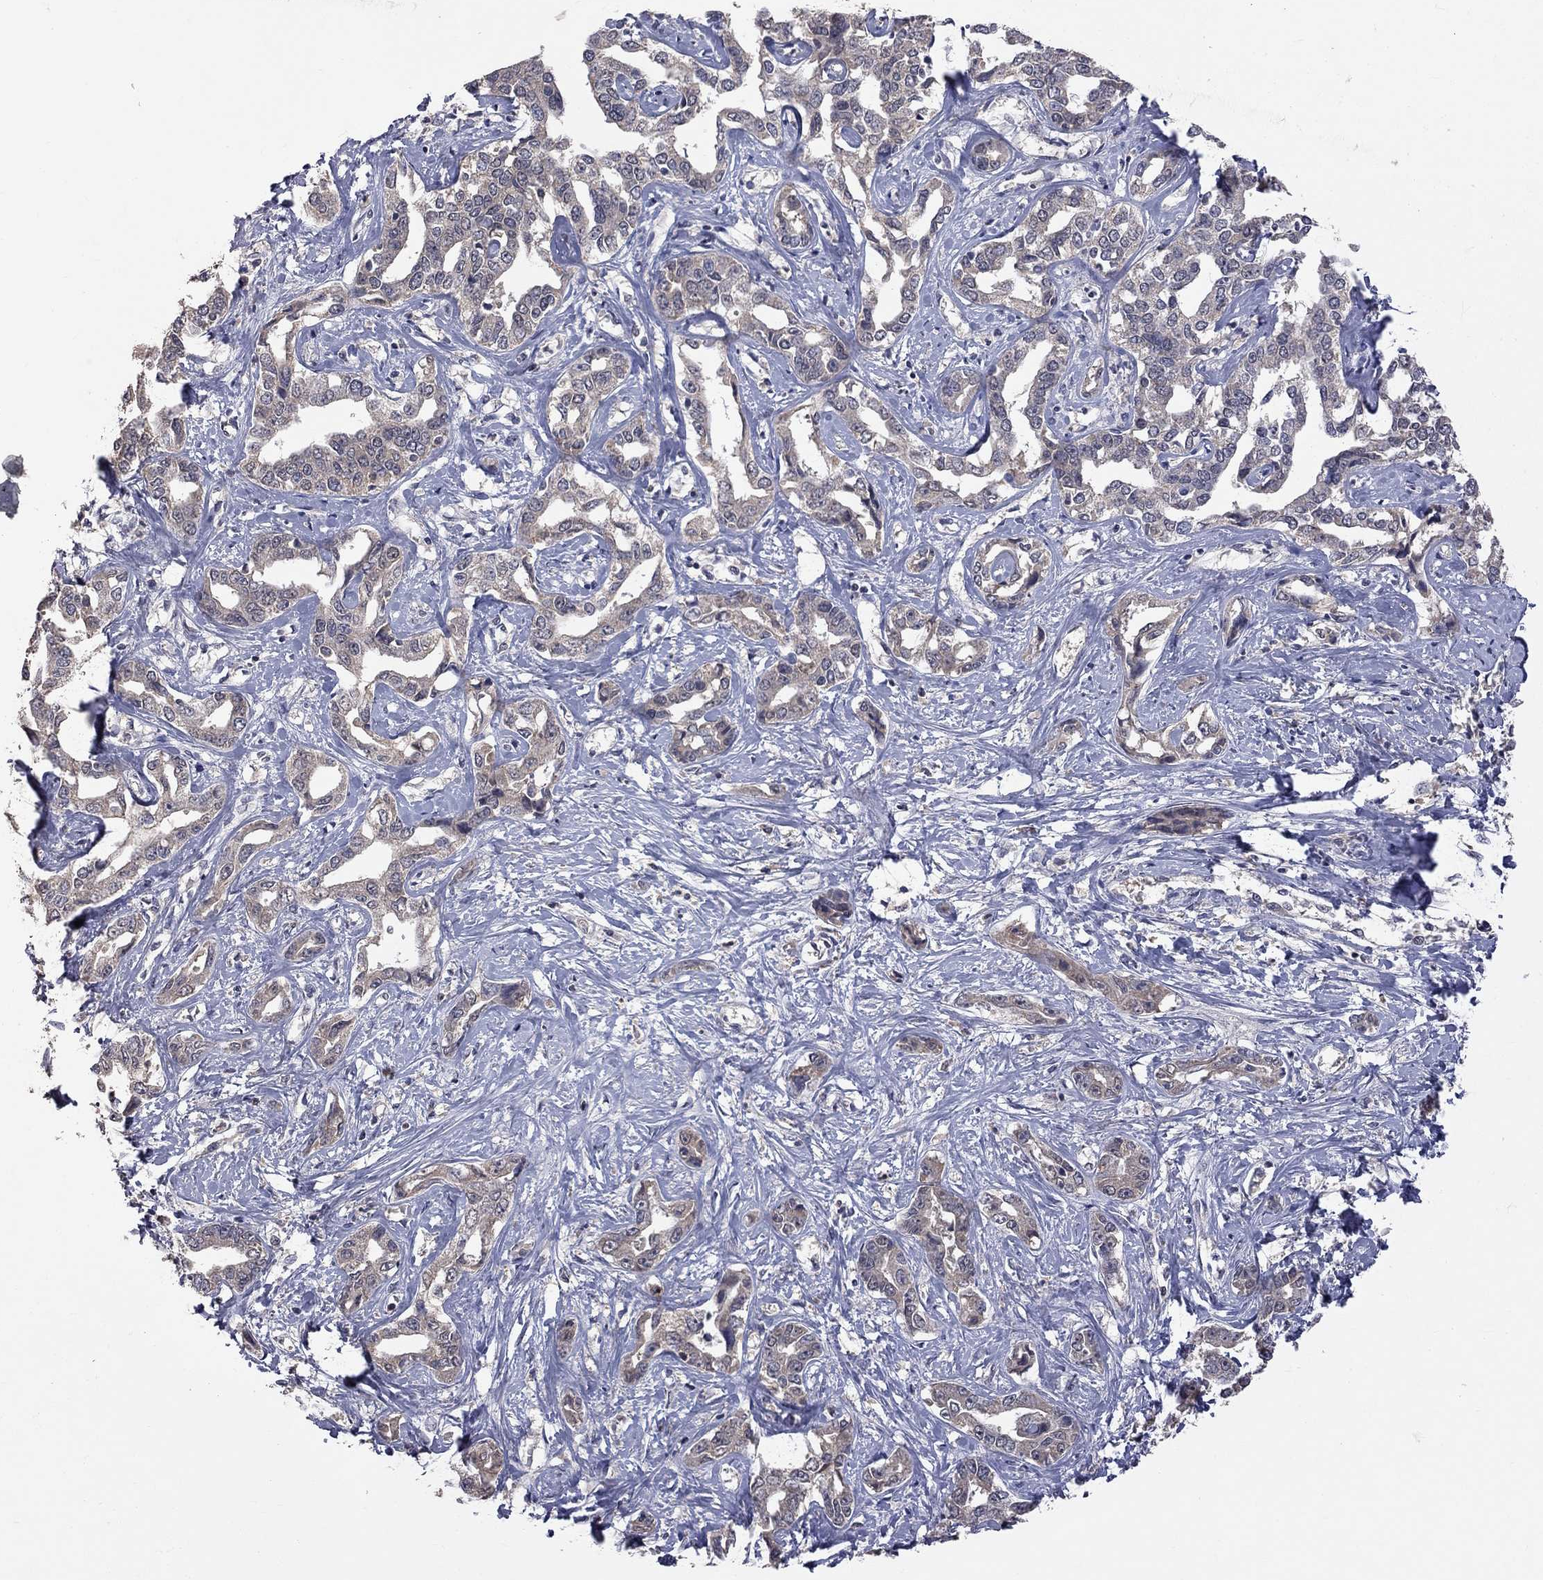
{"staining": {"intensity": "weak", "quantity": ">75%", "location": "cytoplasmic/membranous"}, "tissue": "liver cancer", "cell_type": "Tumor cells", "image_type": "cancer", "snomed": [{"axis": "morphology", "description": "Cholangiocarcinoma"}, {"axis": "topography", "description": "Liver"}], "caption": "Protein staining demonstrates weak cytoplasmic/membranous staining in about >75% of tumor cells in liver cholangiocarcinoma.", "gene": "HTR6", "patient": {"sex": "male", "age": 59}}